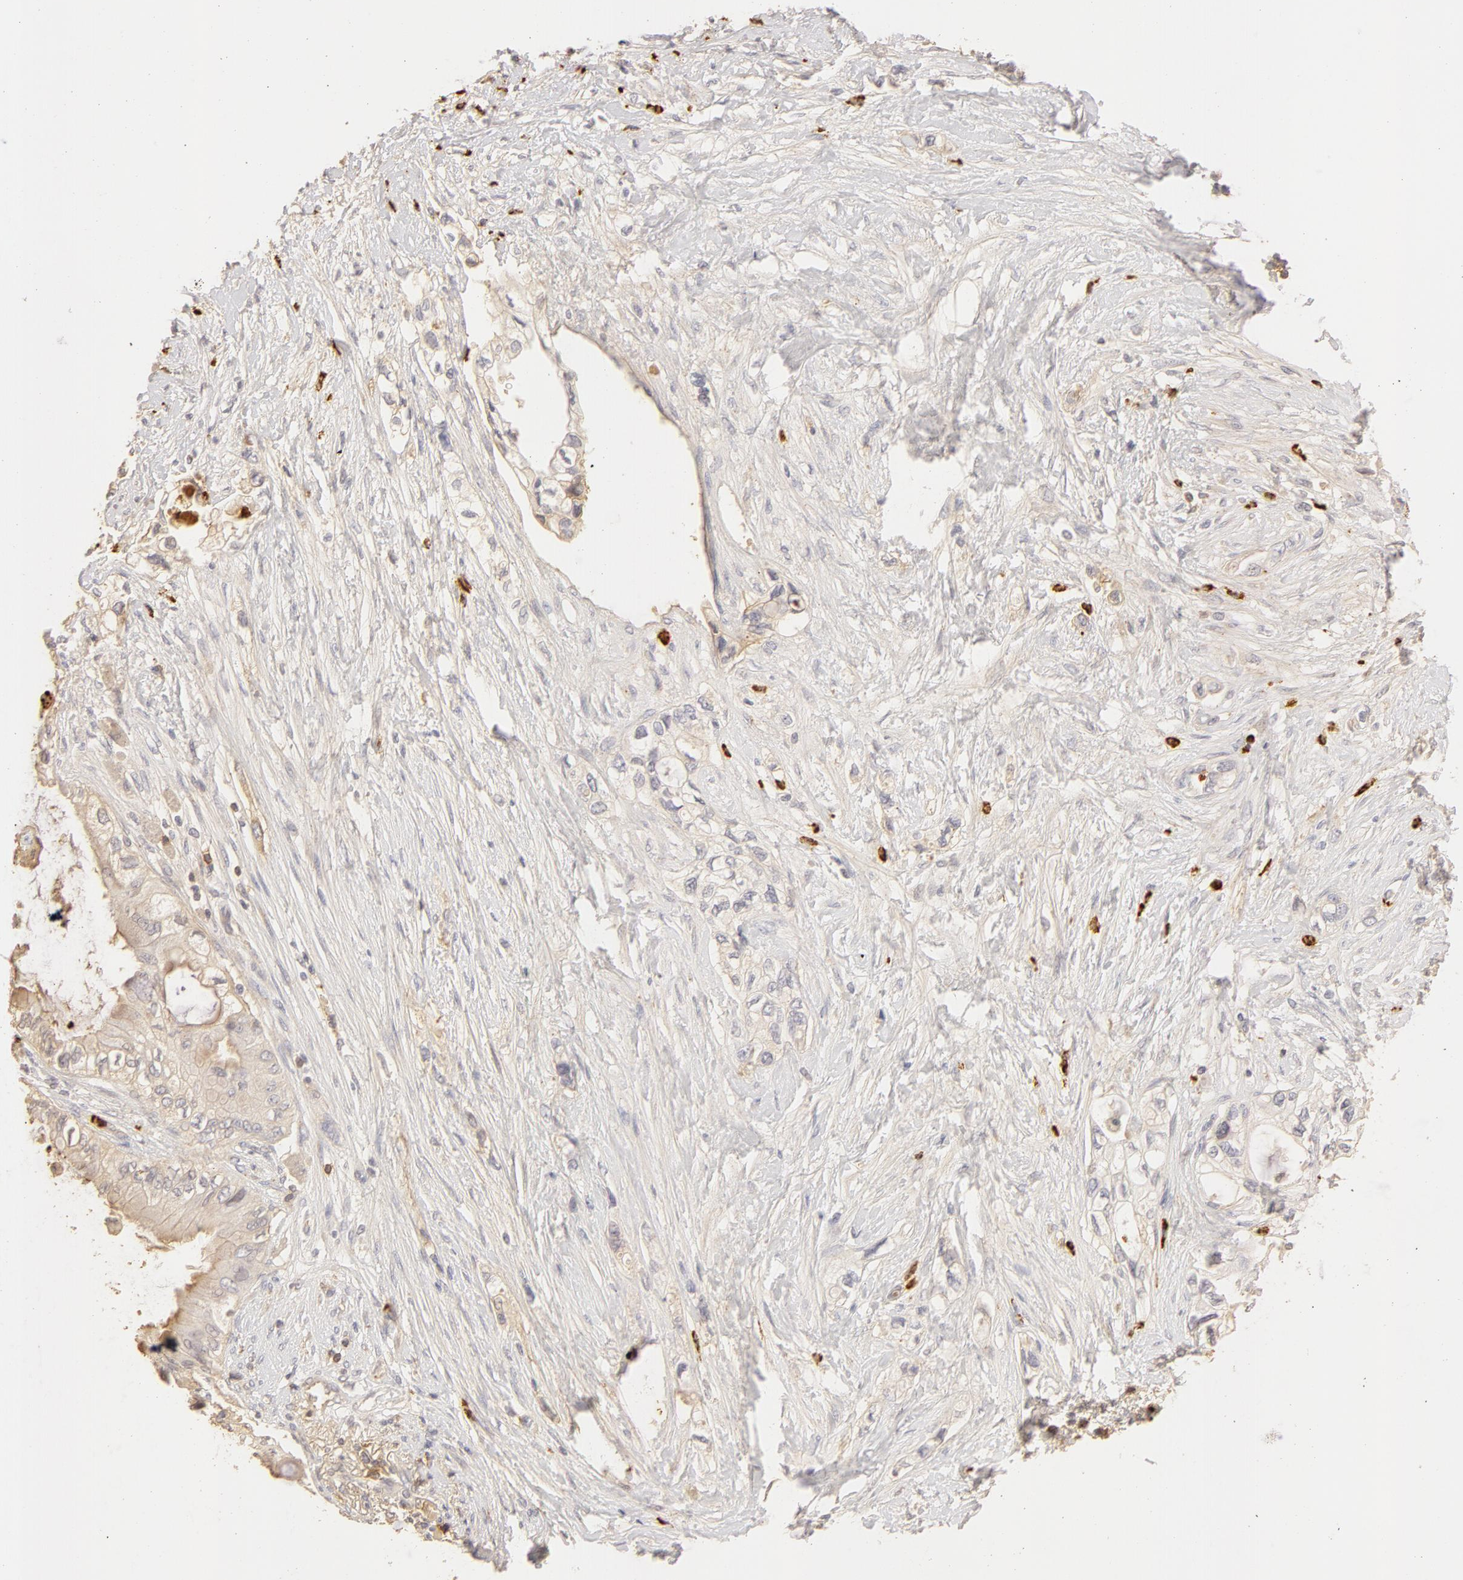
{"staining": {"intensity": "negative", "quantity": "none", "location": "none"}, "tissue": "pancreatic cancer", "cell_type": "Tumor cells", "image_type": "cancer", "snomed": [{"axis": "morphology", "description": "Adenocarcinoma, NOS"}, {"axis": "topography", "description": "Pancreas"}], "caption": "DAB immunohistochemical staining of adenocarcinoma (pancreatic) reveals no significant positivity in tumor cells. The staining is performed using DAB (3,3'-diaminobenzidine) brown chromogen with nuclei counter-stained in using hematoxylin.", "gene": "C1R", "patient": {"sex": "female", "age": 70}}